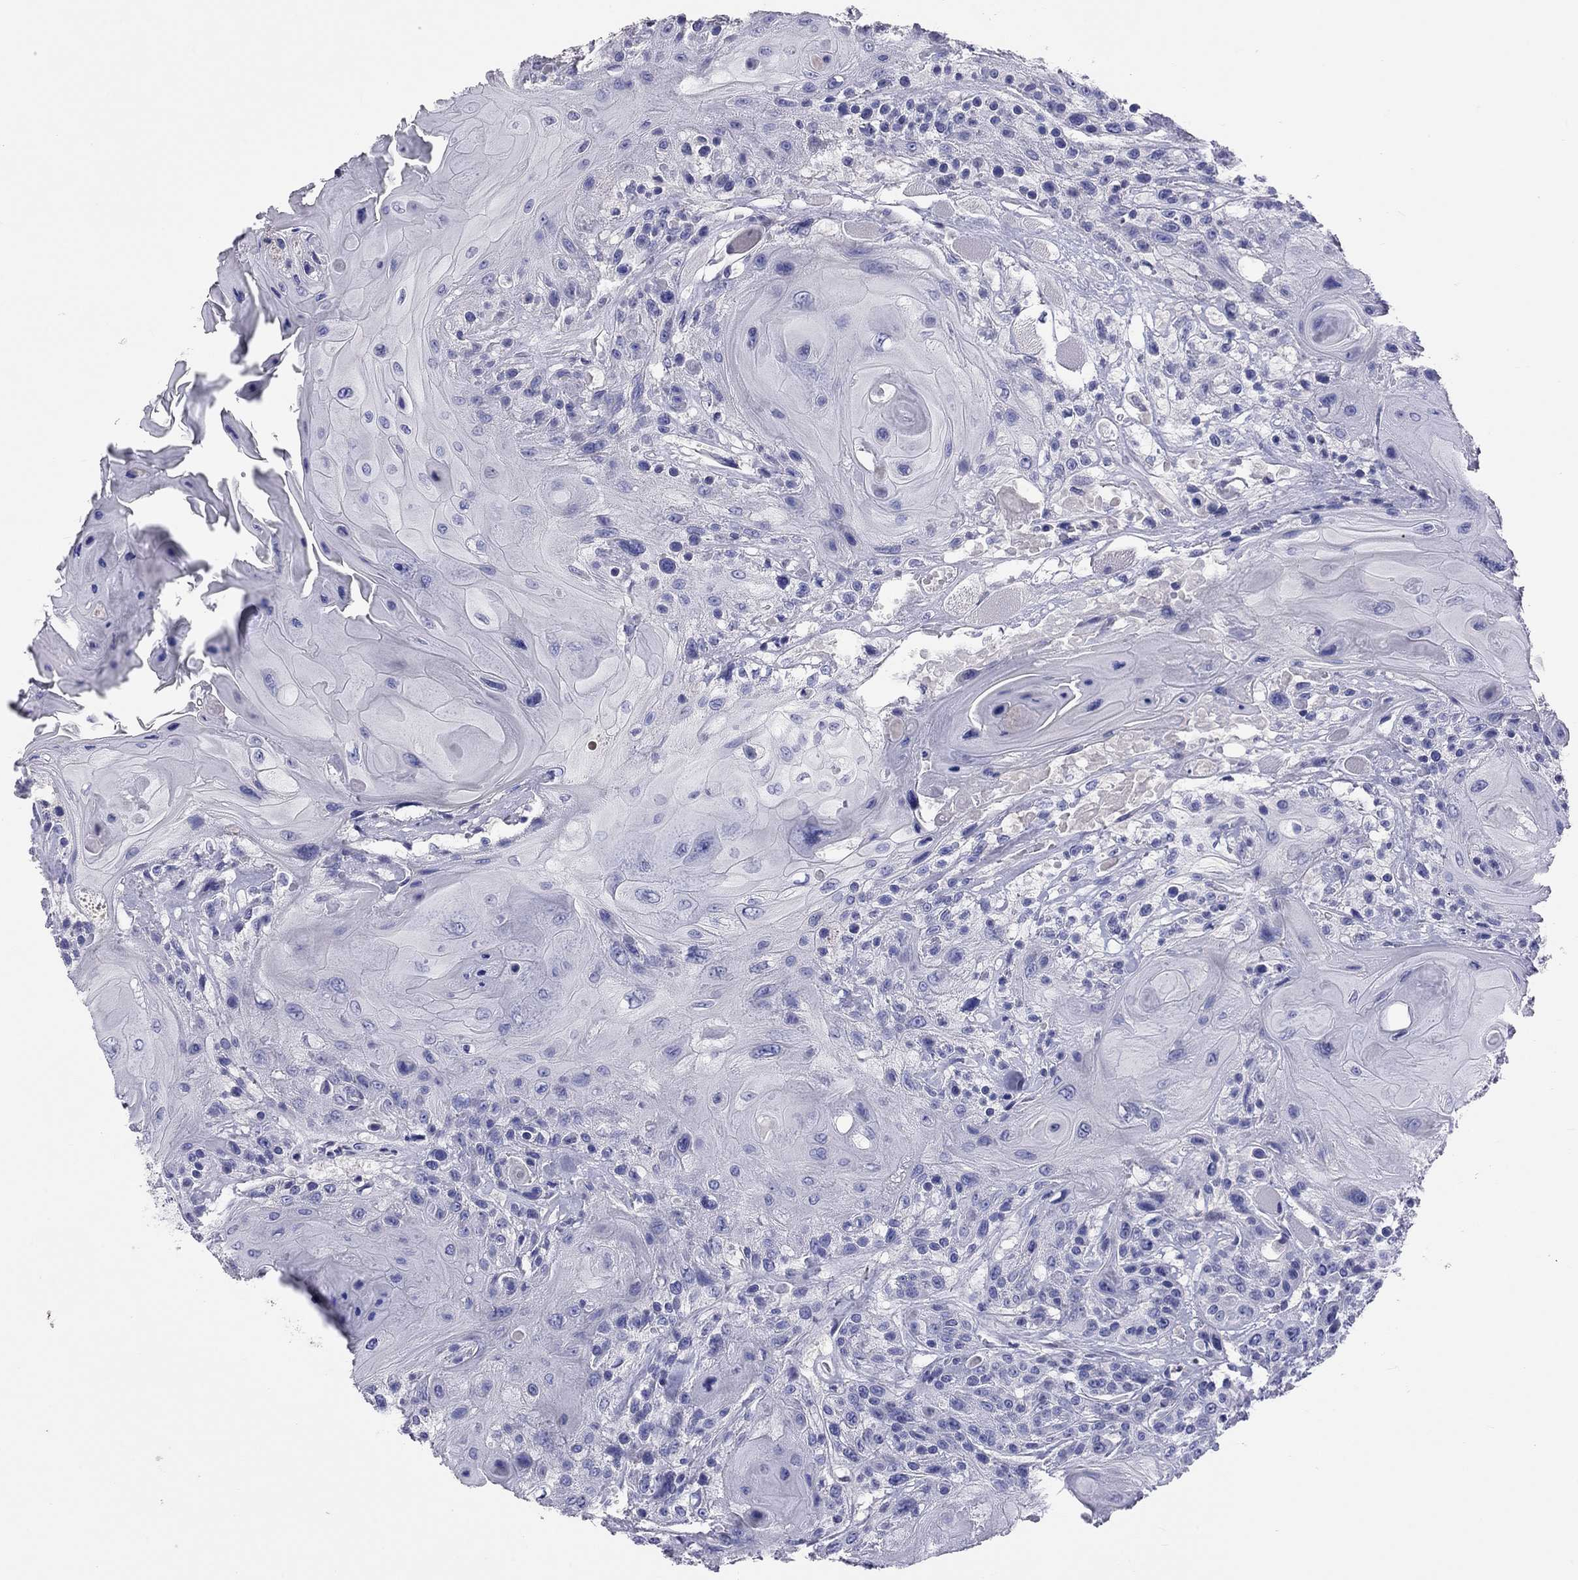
{"staining": {"intensity": "negative", "quantity": "none", "location": "none"}, "tissue": "head and neck cancer", "cell_type": "Tumor cells", "image_type": "cancer", "snomed": [{"axis": "morphology", "description": "Squamous cell carcinoma, NOS"}, {"axis": "topography", "description": "Head-Neck"}], "caption": "Human head and neck cancer stained for a protein using immunohistochemistry shows no expression in tumor cells.", "gene": "CALHM1", "patient": {"sex": "female", "age": 59}}